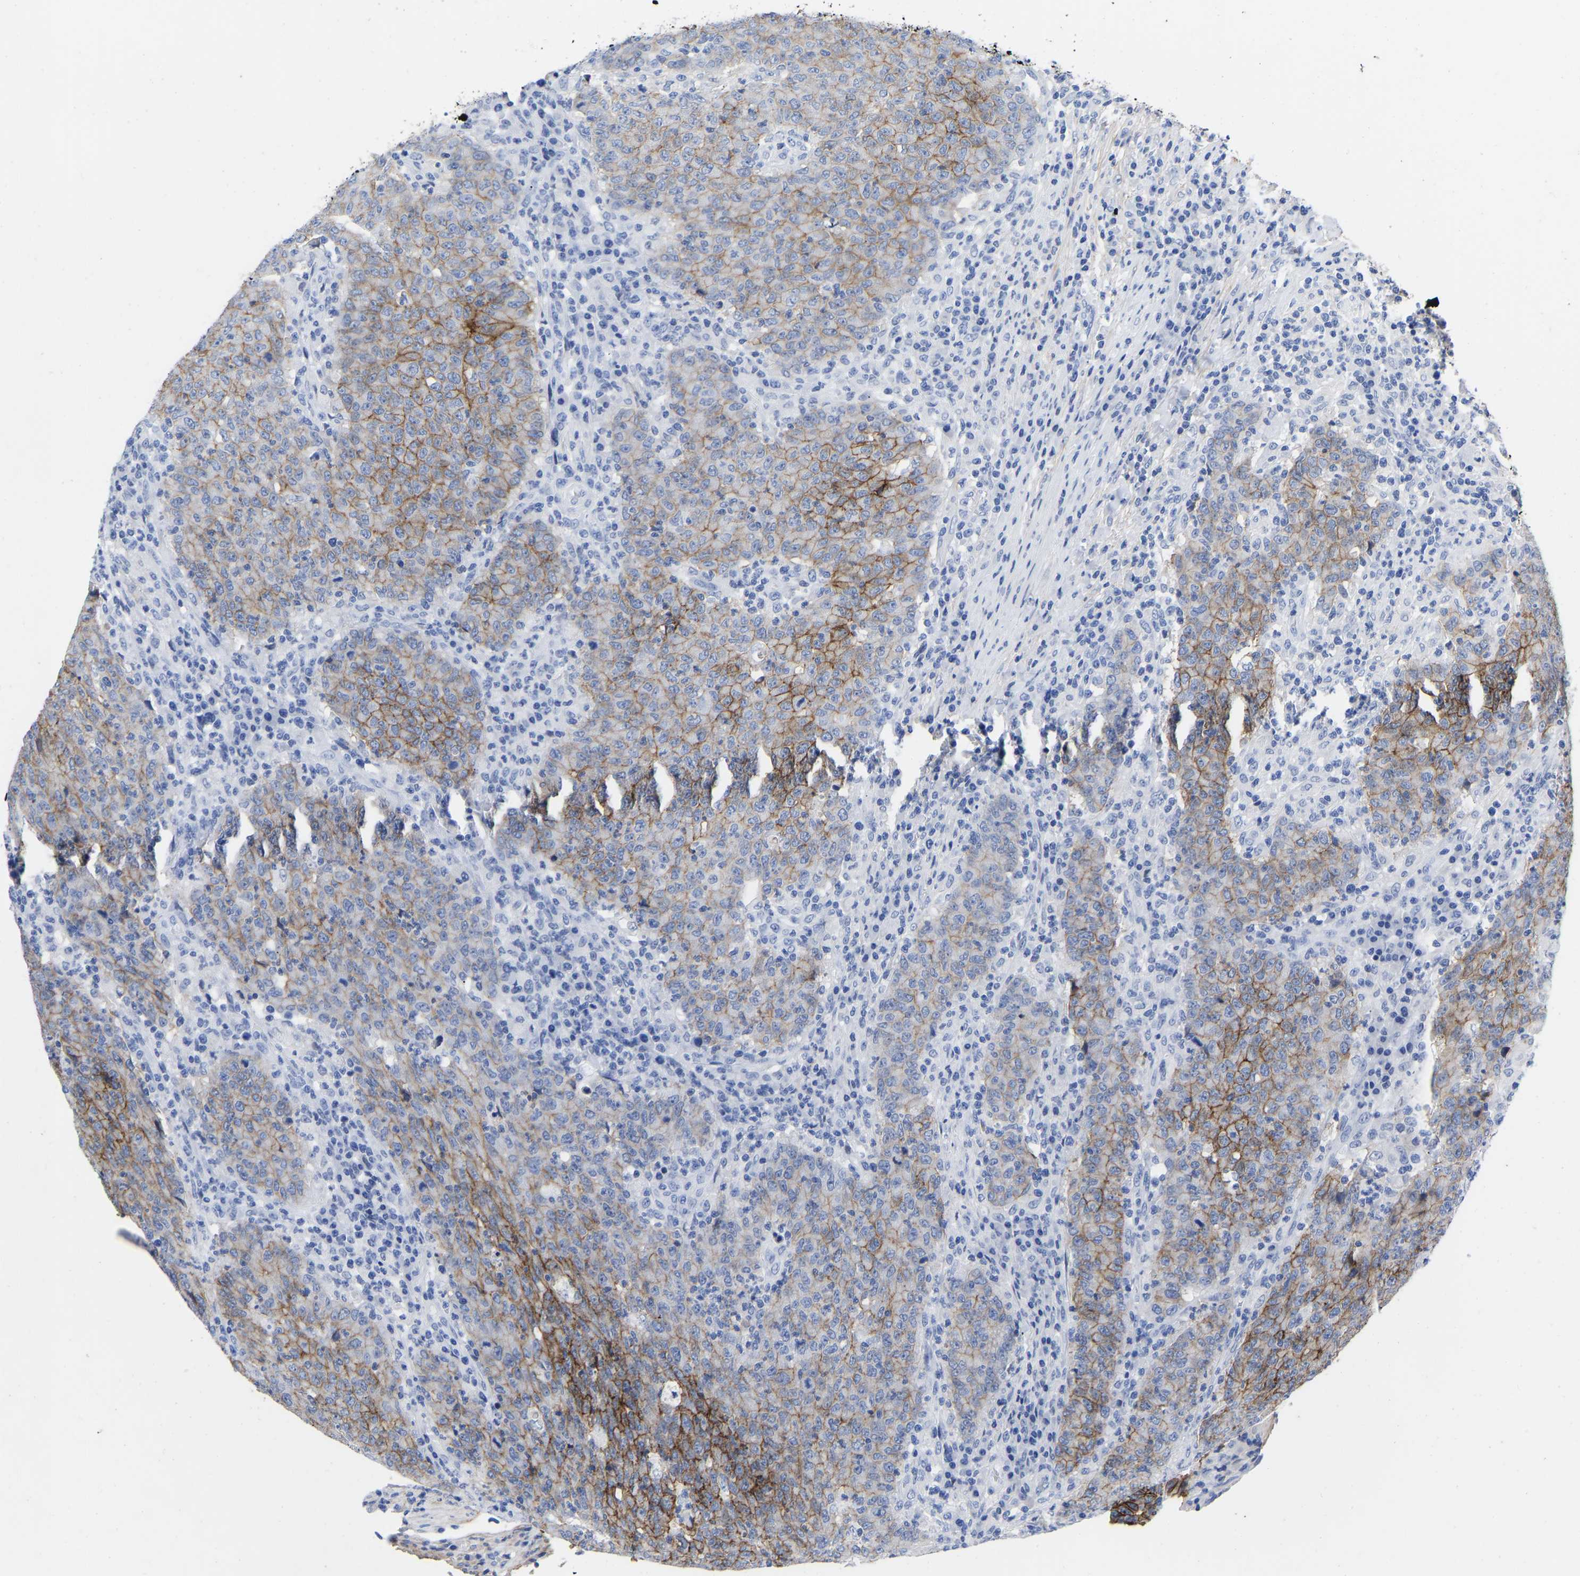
{"staining": {"intensity": "moderate", "quantity": ">75%", "location": "cytoplasmic/membranous"}, "tissue": "colorectal cancer", "cell_type": "Tumor cells", "image_type": "cancer", "snomed": [{"axis": "morphology", "description": "Adenocarcinoma, NOS"}, {"axis": "topography", "description": "Colon"}], "caption": "Approximately >75% of tumor cells in human colorectal adenocarcinoma exhibit moderate cytoplasmic/membranous protein positivity as visualized by brown immunohistochemical staining.", "gene": "GPA33", "patient": {"sex": "female", "age": 75}}